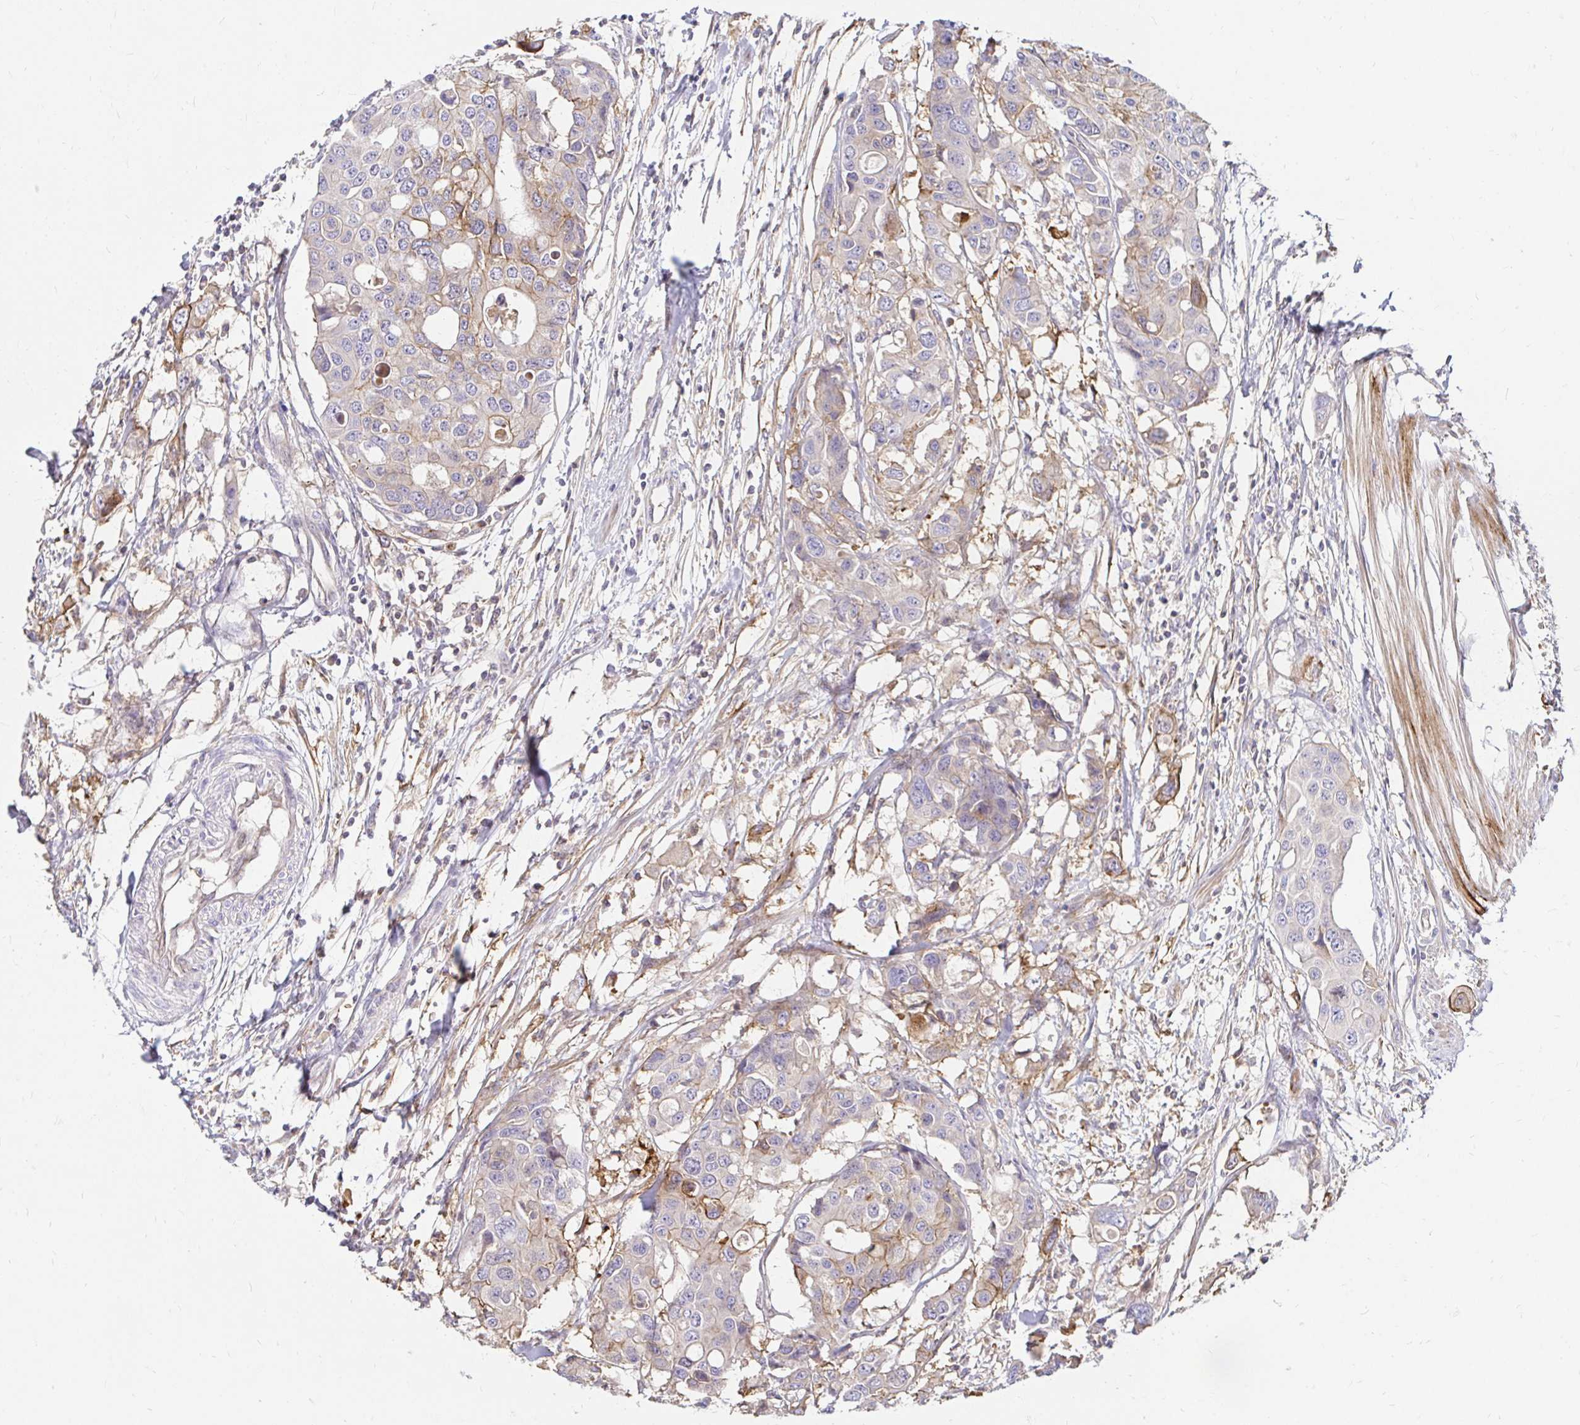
{"staining": {"intensity": "weak", "quantity": "<25%", "location": "cytoplasmic/membranous"}, "tissue": "colorectal cancer", "cell_type": "Tumor cells", "image_type": "cancer", "snomed": [{"axis": "morphology", "description": "Adenocarcinoma, NOS"}, {"axis": "topography", "description": "Colon"}], "caption": "IHC micrograph of human colorectal adenocarcinoma stained for a protein (brown), which reveals no positivity in tumor cells.", "gene": "ITGA2", "patient": {"sex": "male", "age": 77}}